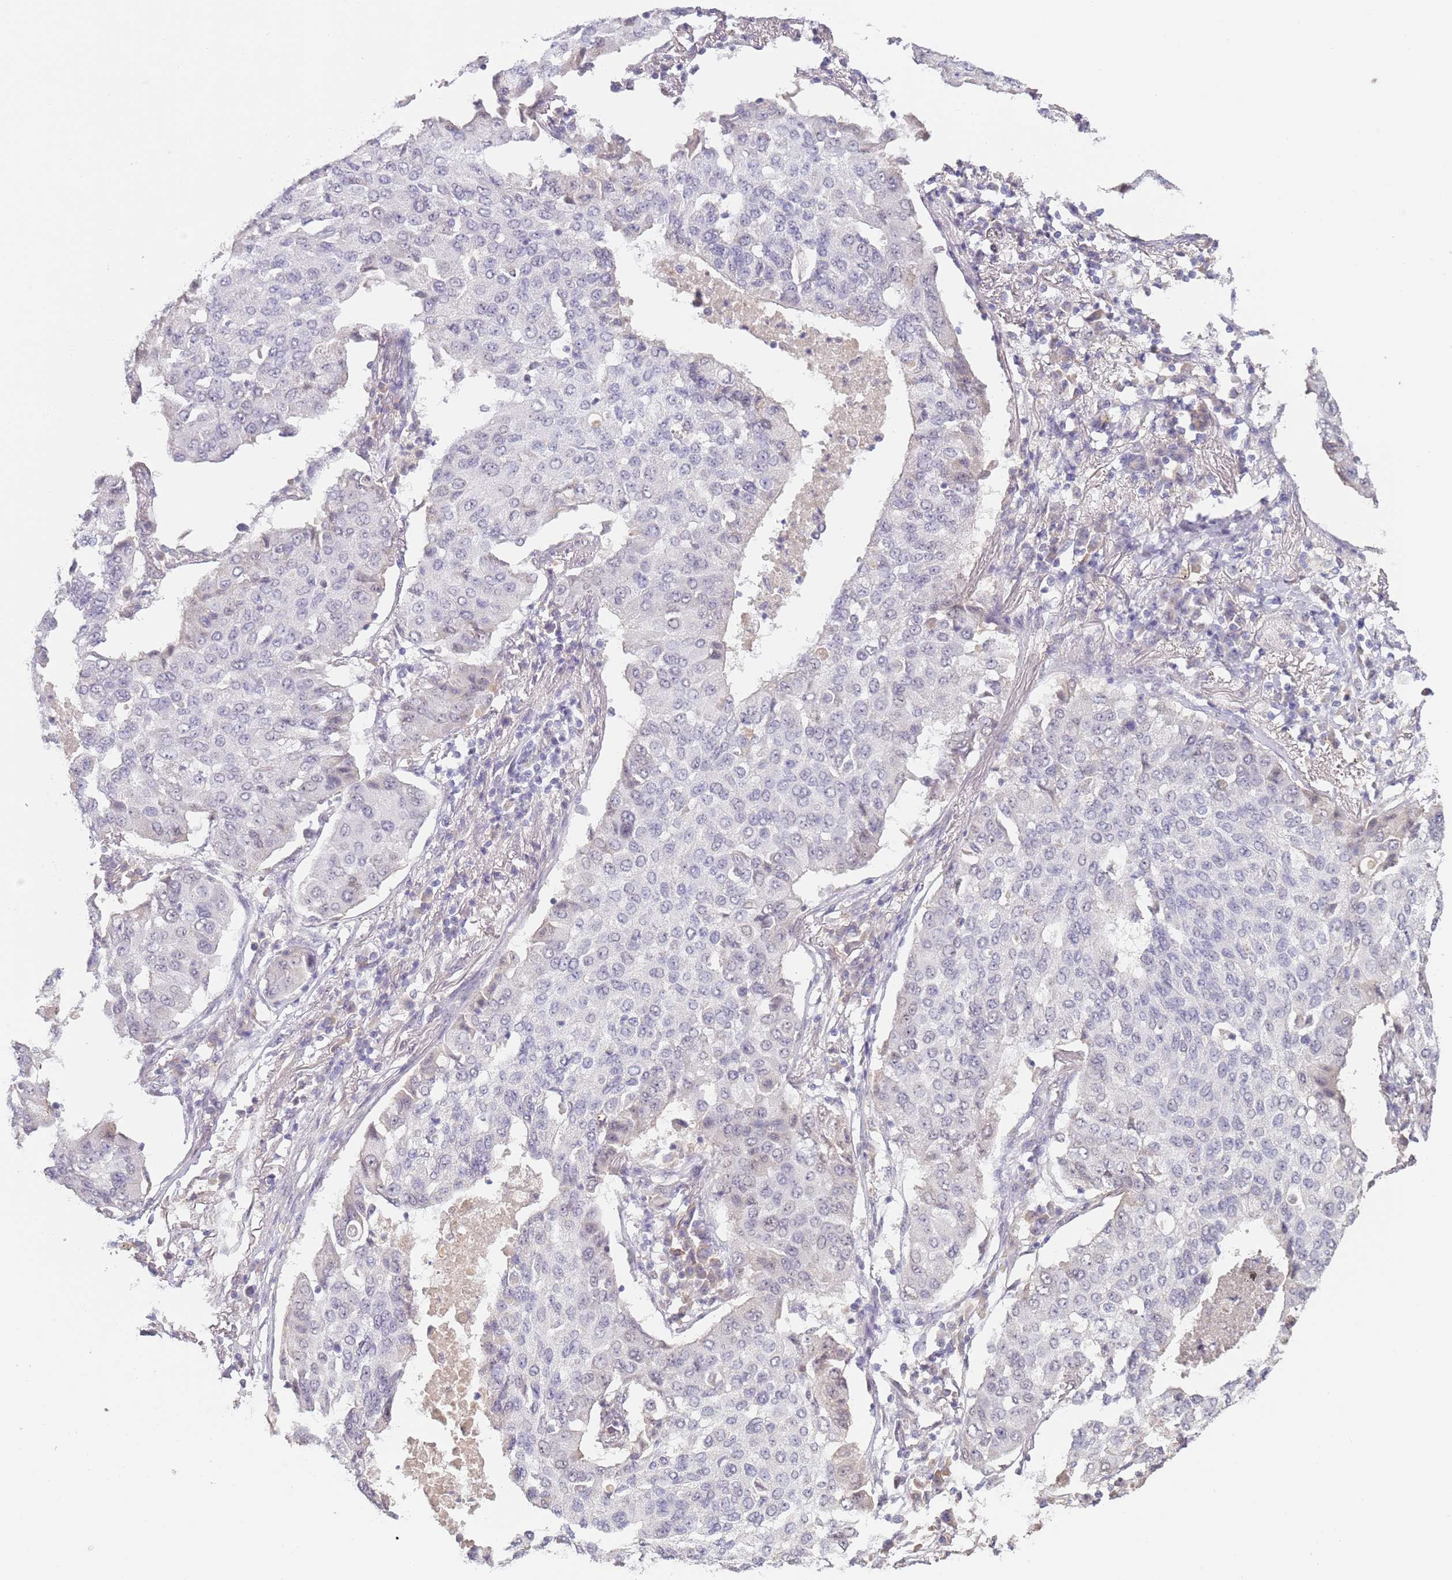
{"staining": {"intensity": "negative", "quantity": "none", "location": "none"}, "tissue": "lung cancer", "cell_type": "Tumor cells", "image_type": "cancer", "snomed": [{"axis": "morphology", "description": "Squamous cell carcinoma, NOS"}, {"axis": "topography", "description": "Lung"}], "caption": "Protein analysis of squamous cell carcinoma (lung) demonstrates no significant staining in tumor cells.", "gene": "WDR93", "patient": {"sex": "male", "age": 74}}